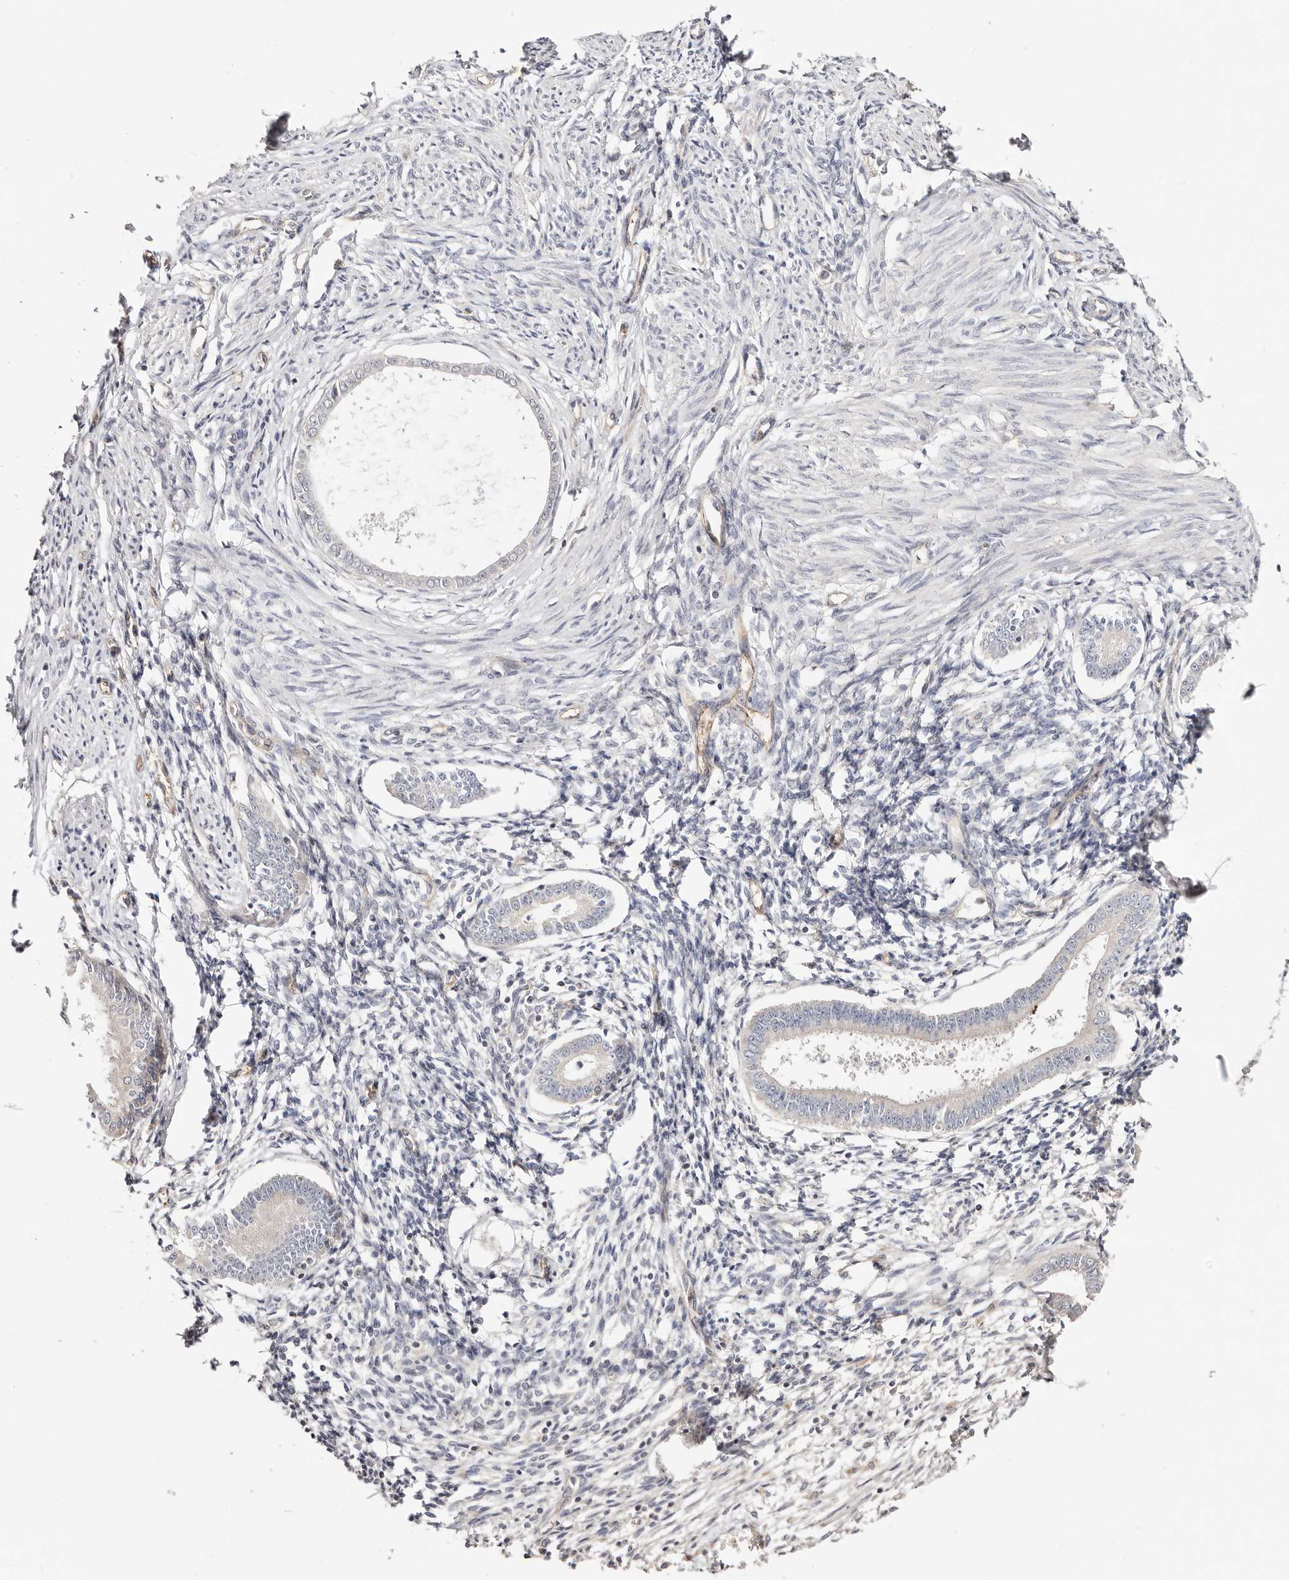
{"staining": {"intensity": "negative", "quantity": "none", "location": "none"}, "tissue": "endometrium", "cell_type": "Cells in endometrial stroma", "image_type": "normal", "snomed": [{"axis": "morphology", "description": "Normal tissue, NOS"}, {"axis": "topography", "description": "Endometrium"}], "caption": "Human endometrium stained for a protein using IHC exhibits no expression in cells in endometrial stroma.", "gene": "STAT5A", "patient": {"sex": "female", "age": 56}}